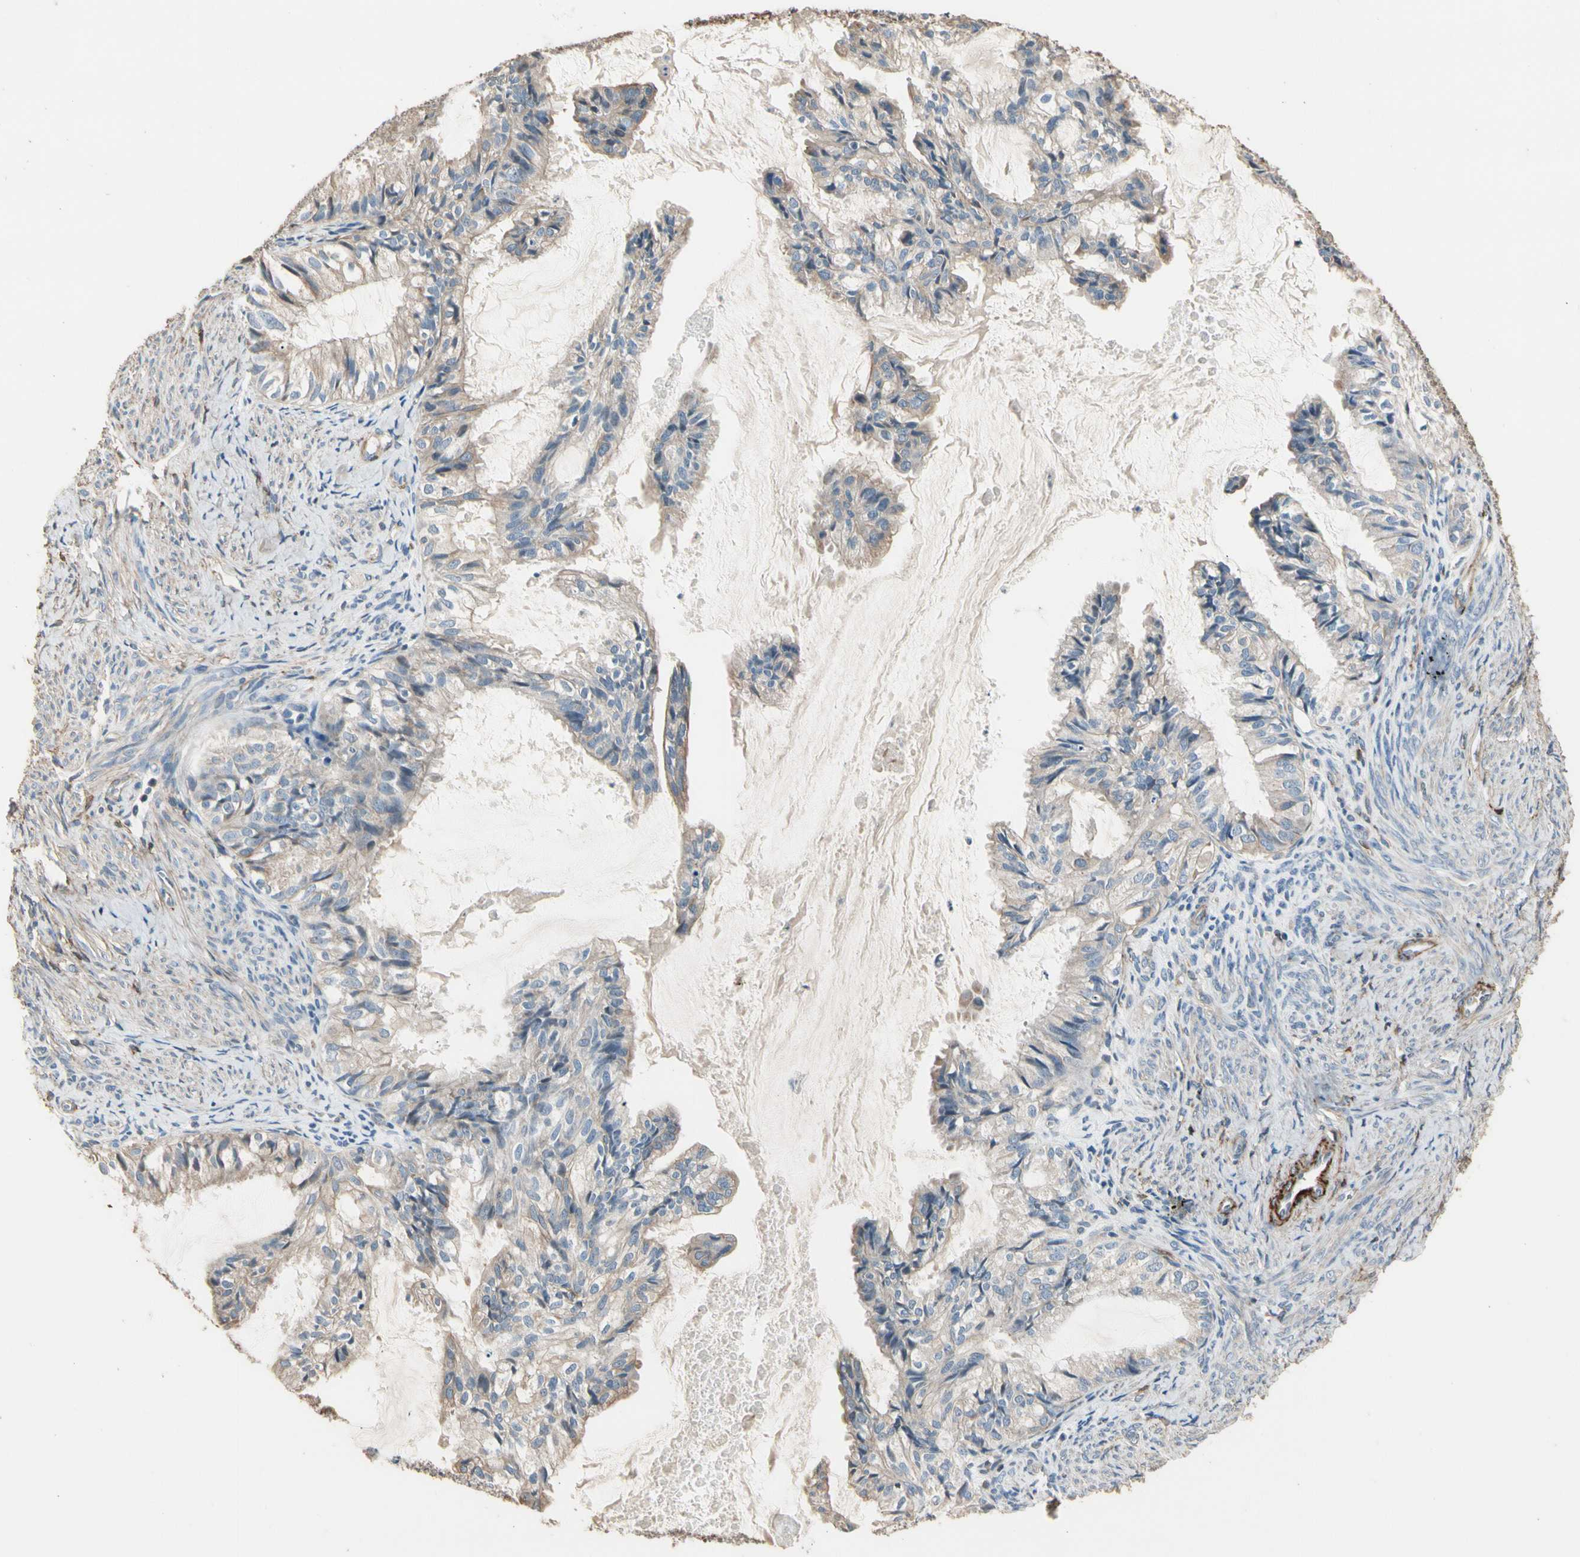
{"staining": {"intensity": "weak", "quantity": ">75%", "location": "cytoplasmic/membranous"}, "tissue": "cervical cancer", "cell_type": "Tumor cells", "image_type": "cancer", "snomed": [{"axis": "morphology", "description": "Normal tissue, NOS"}, {"axis": "morphology", "description": "Adenocarcinoma, NOS"}, {"axis": "topography", "description": "Cervix"}, {"axis": "topography", "description": "Endometrium"}], "caption": "Protein expression analysis of human cervical cancer reveals weak cytoplasmic/membranous positivity in about >75% of tumor cells.", "gene": "SUSD2", "patient": {"sex": "female", "age": 86}}